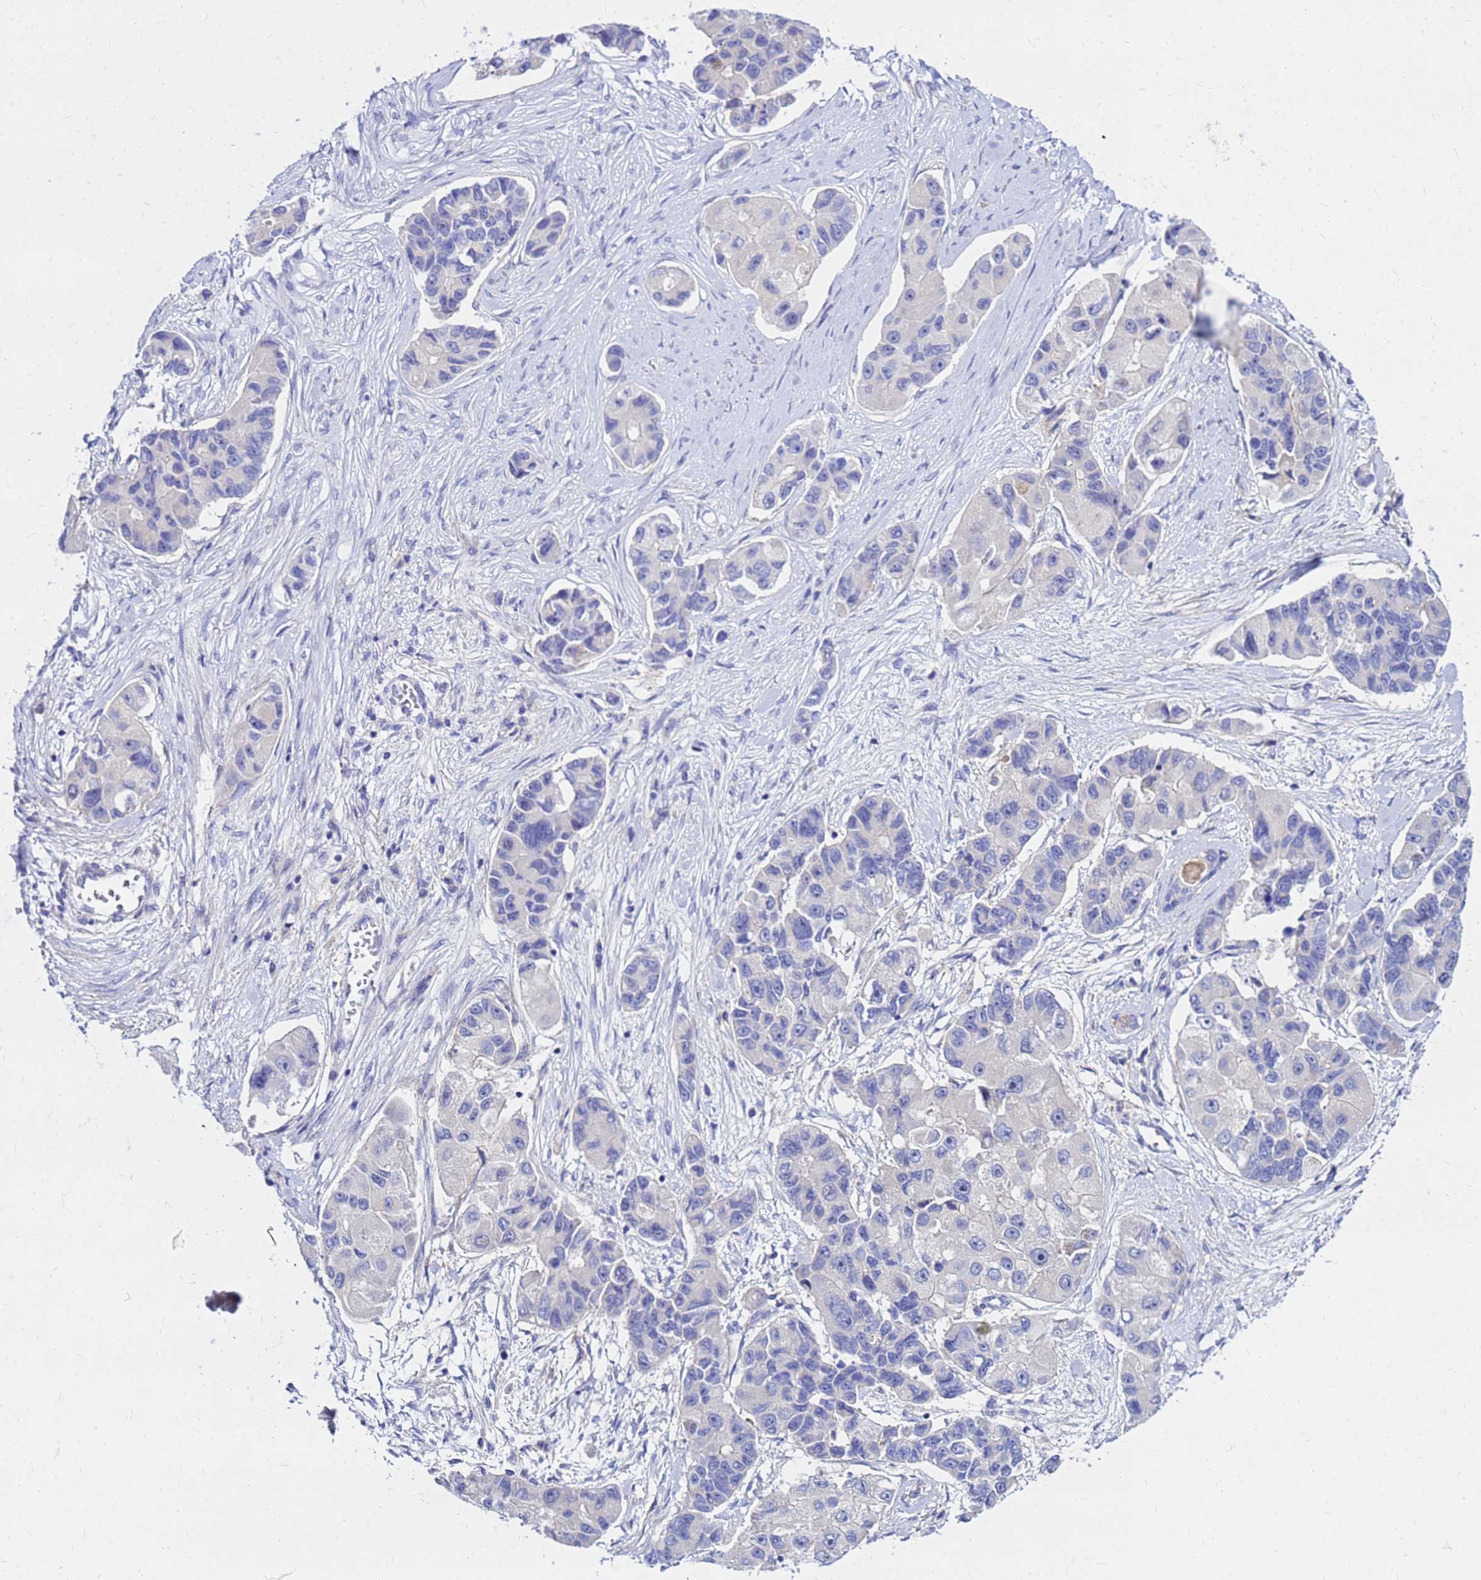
{"staining": {"intensity": "negative", "quantity": "none", "location": "none"}, "tissue": "lung cancer", "cell_type": "Tumor cells", "image_type": "cancer", "snomed": [{"axis": "morphology", "description": "Adenocarcinoma, NOS"}, {"axis": "topography", "description": "Lung"}], "caption": "Histopathology image shows no significant protein expression in tumor cells of lung cancer (adenocarcinoma).", "gene": "HERC5", "patient": {"sex": "female", "age": 54}}